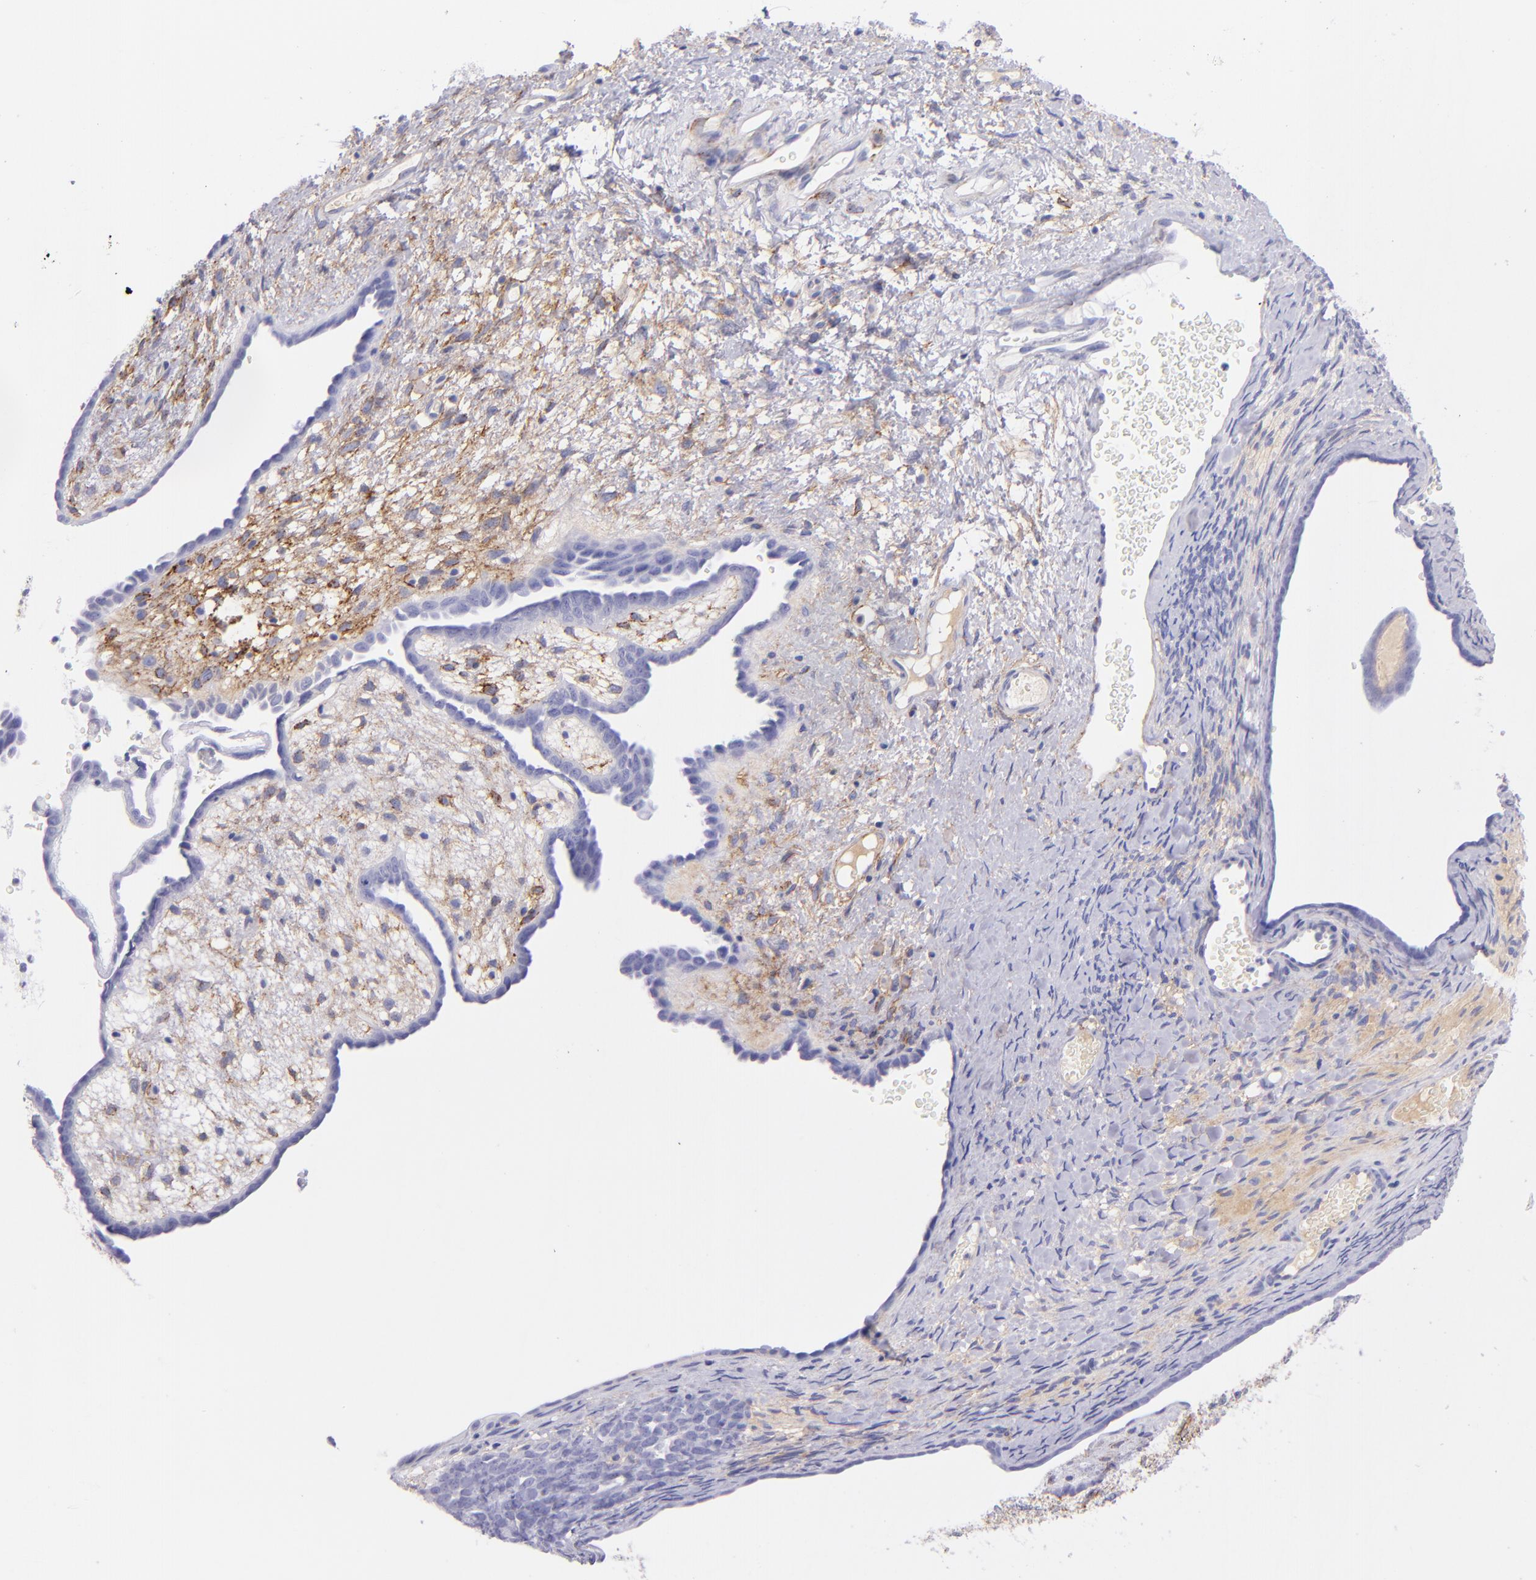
{"staining": {"intensity": "negative", "quantity": "none", "location": "none"}, "tissue": "endometrial cancer", "cell_type": "Tumor cells", "image_type": "cancer", "snomed": [{"axis": "morphology", "description": "Neoplasm, malignant, NOS"}, {"axis": "topography", "description": "Endometrium"}], "caption": "Immunohistochemistry (IHC) micrograph of human endometrial cancer stained for a protein (brown), which displays no expression in tumor cells. (Brightfield microscopy of DAB immunohistochemistry at high magnification).", "gene": "CD81", "patient": {"sex": "female", "age": 74}}